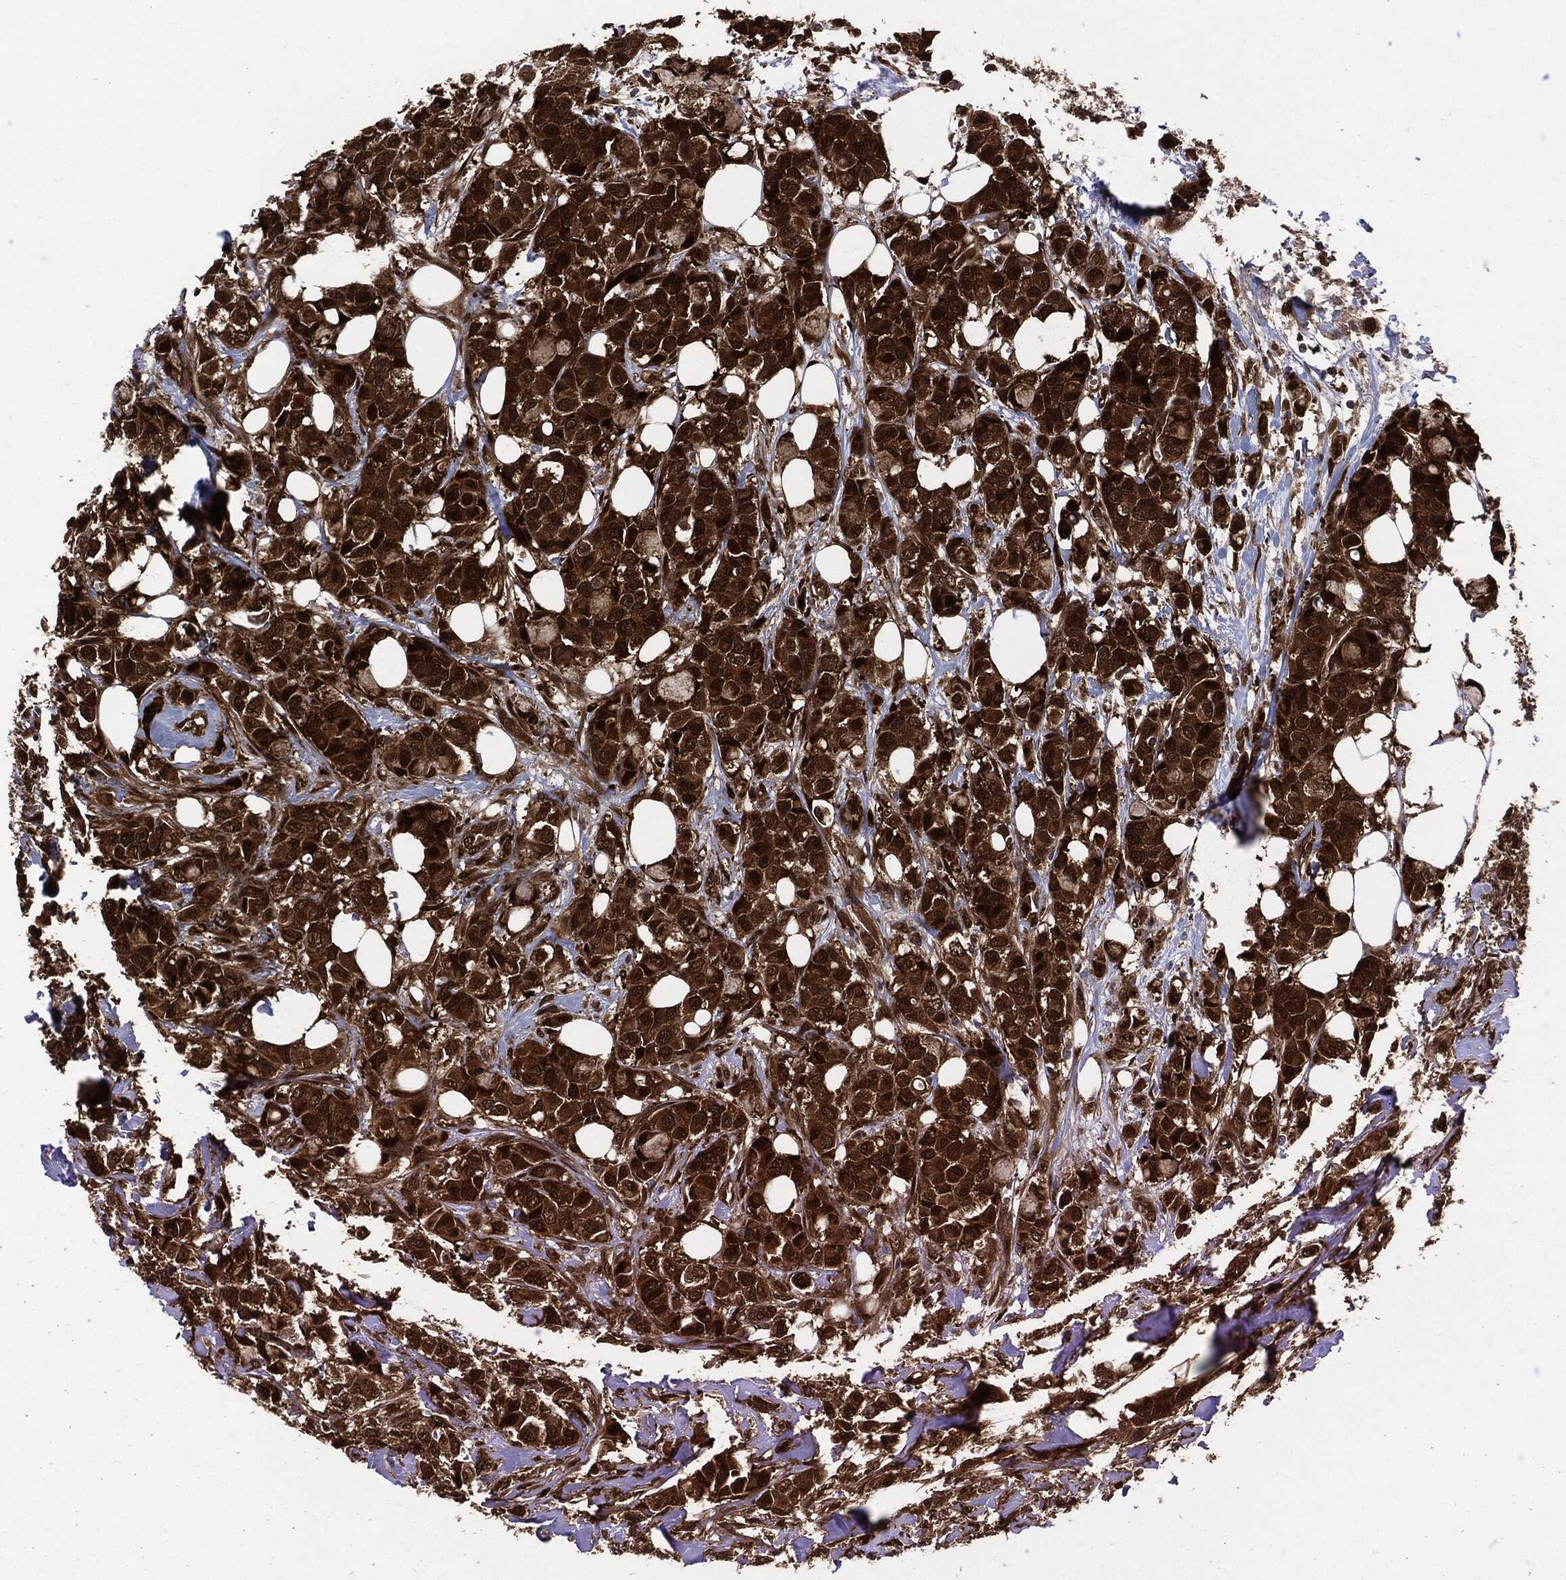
{"staining": {"intensity": "strong", "quantity": ">75%", "location": "cytoplasmic/membranous,nuclear"}, "tissue": "breast cancer", "cell_type": "Tumor cells", "image_type": "cancer", "snomed": [{"axis": "morphology", "description": "Duct carcinoma"}, {"axis": "topography", "description": "Breast"}], "caption": "Breast cancer stained for a protein demonstrates strong cytoplasmic/membranous and nuclear positivity in tumor cells.", "gene": "DCTN1", "patient": {"sex": "female", "age": 85}}